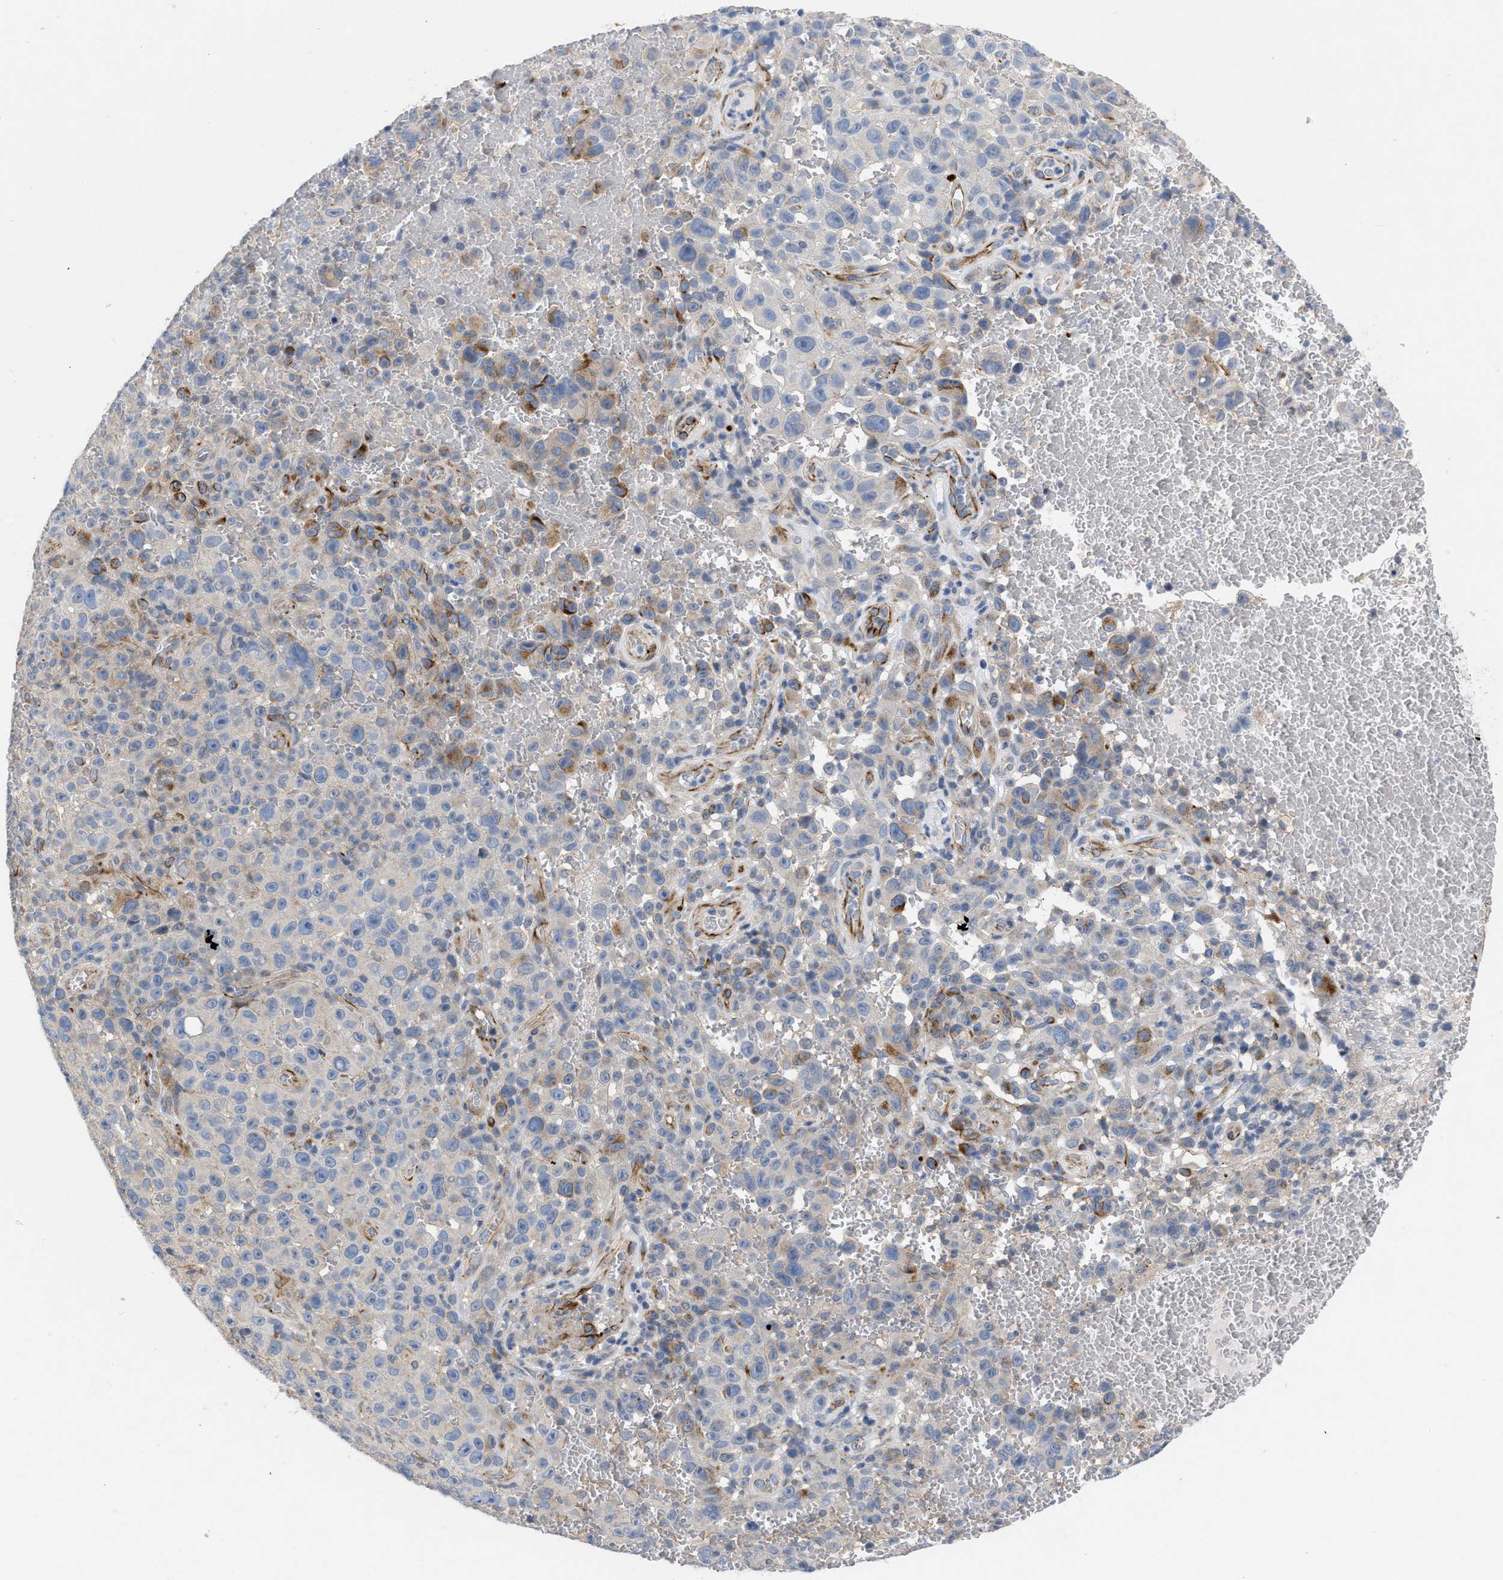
{"staining": {"intensity": "moderate", "quantity": "<25%", "location": "cytoplasmic/membranous"}, "tissue": "melanoma", "cell_type": "Tumor cells", "image_type": "cancer", "snomed": [{"axis": "morphology", "description": "Malignant melanoma, NOS"}, {"axis": "topography", "description": "Skin"}], "caption": "A histopathology image of melanoma stained for a protein shows moderate cytoplasmic/membranous brown staining in tumor cells. (IHC, brightfield microscopy, high magnification).", "gene": "TMEM131", "patient": {"sex": "female", "age": 82}}